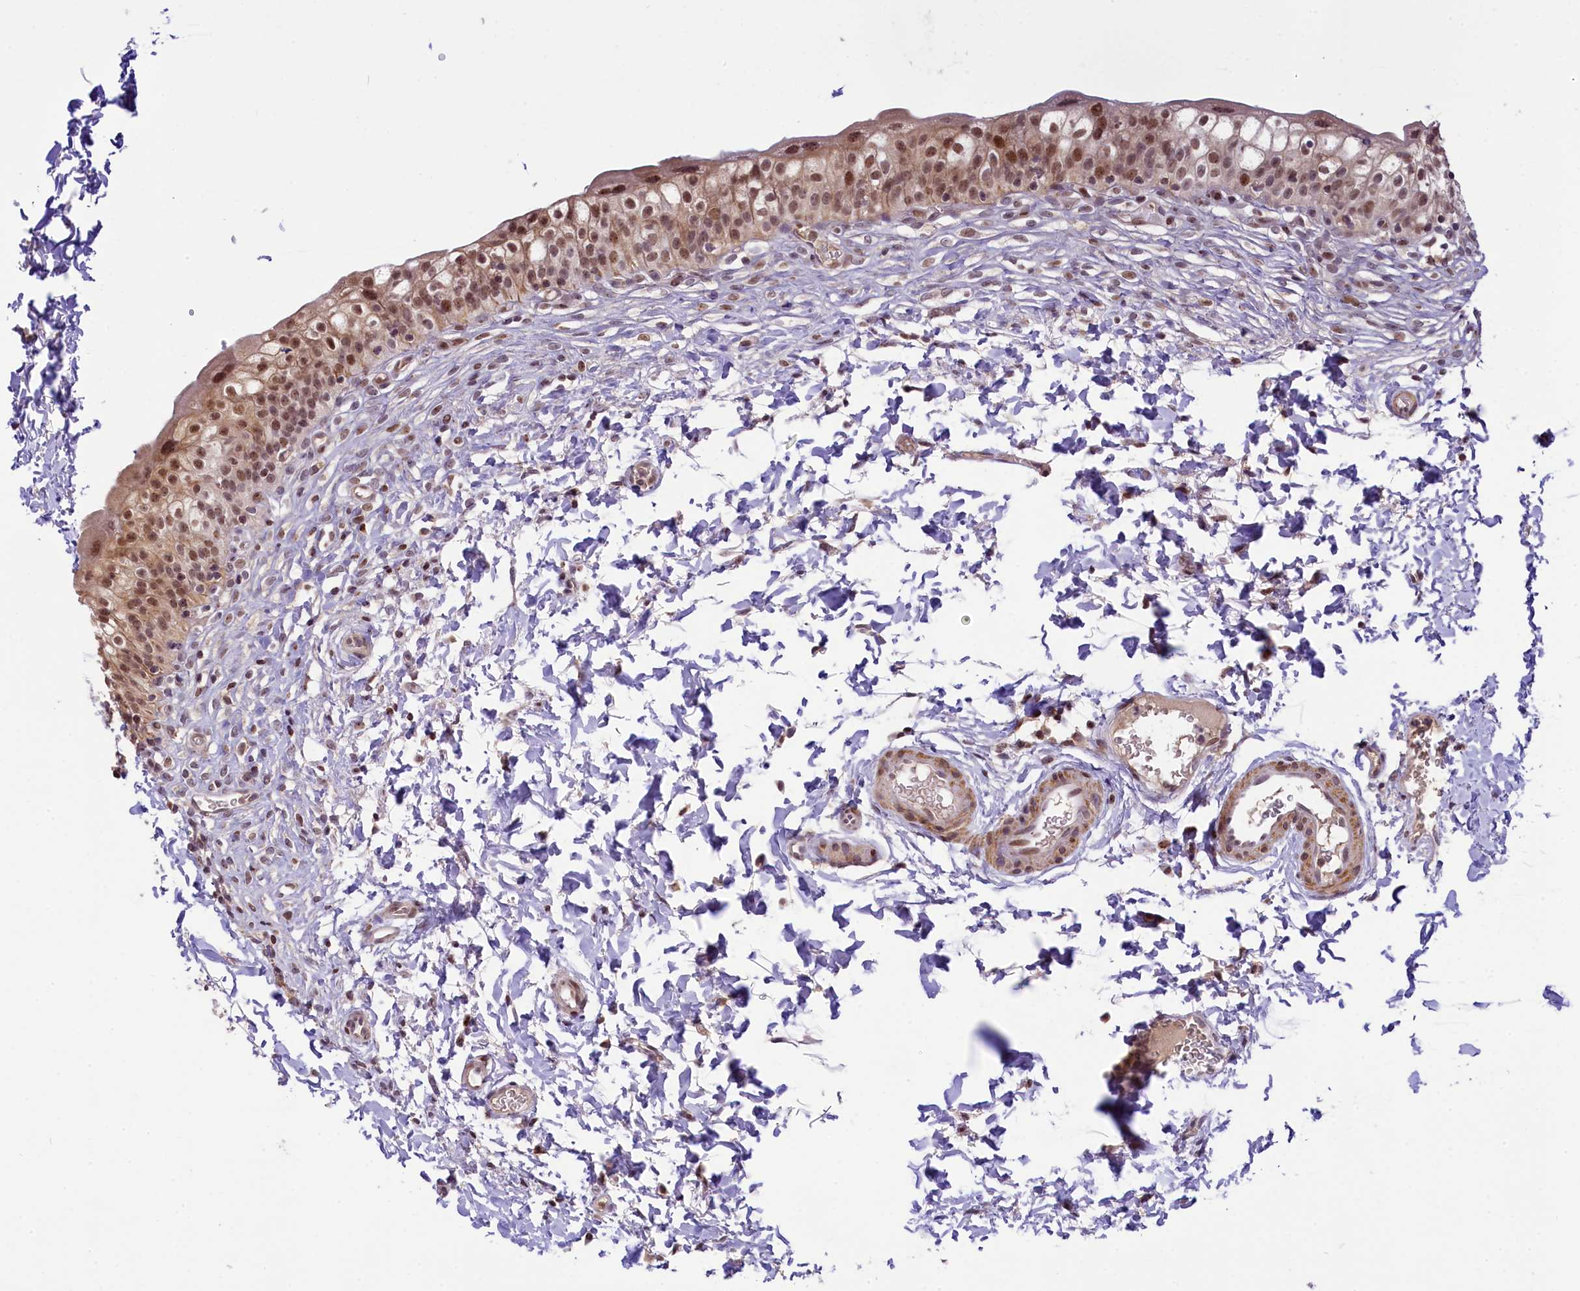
{"staining": {"intensity": "moderate", "quantity": ">75%", "location": "cytoplasmic/membranous,nuclear"}, "tissue": "urinary bladder", "cell_type": "Urothelial cells", "image_type": "normal", "snomed": [{"axis": "morphology", "description": "Normal tissue, NOS"}, {"axis": "topography", "description": "Urinary bladder"}], "caption": "Protein analysis of benign urinary bladder shows moderate cytoplasmic/membranous,nuclear positivity in about >75% of urothelial cells.", "gene": "RBBP8", "patient": {"sex": "male", "age": 55}}